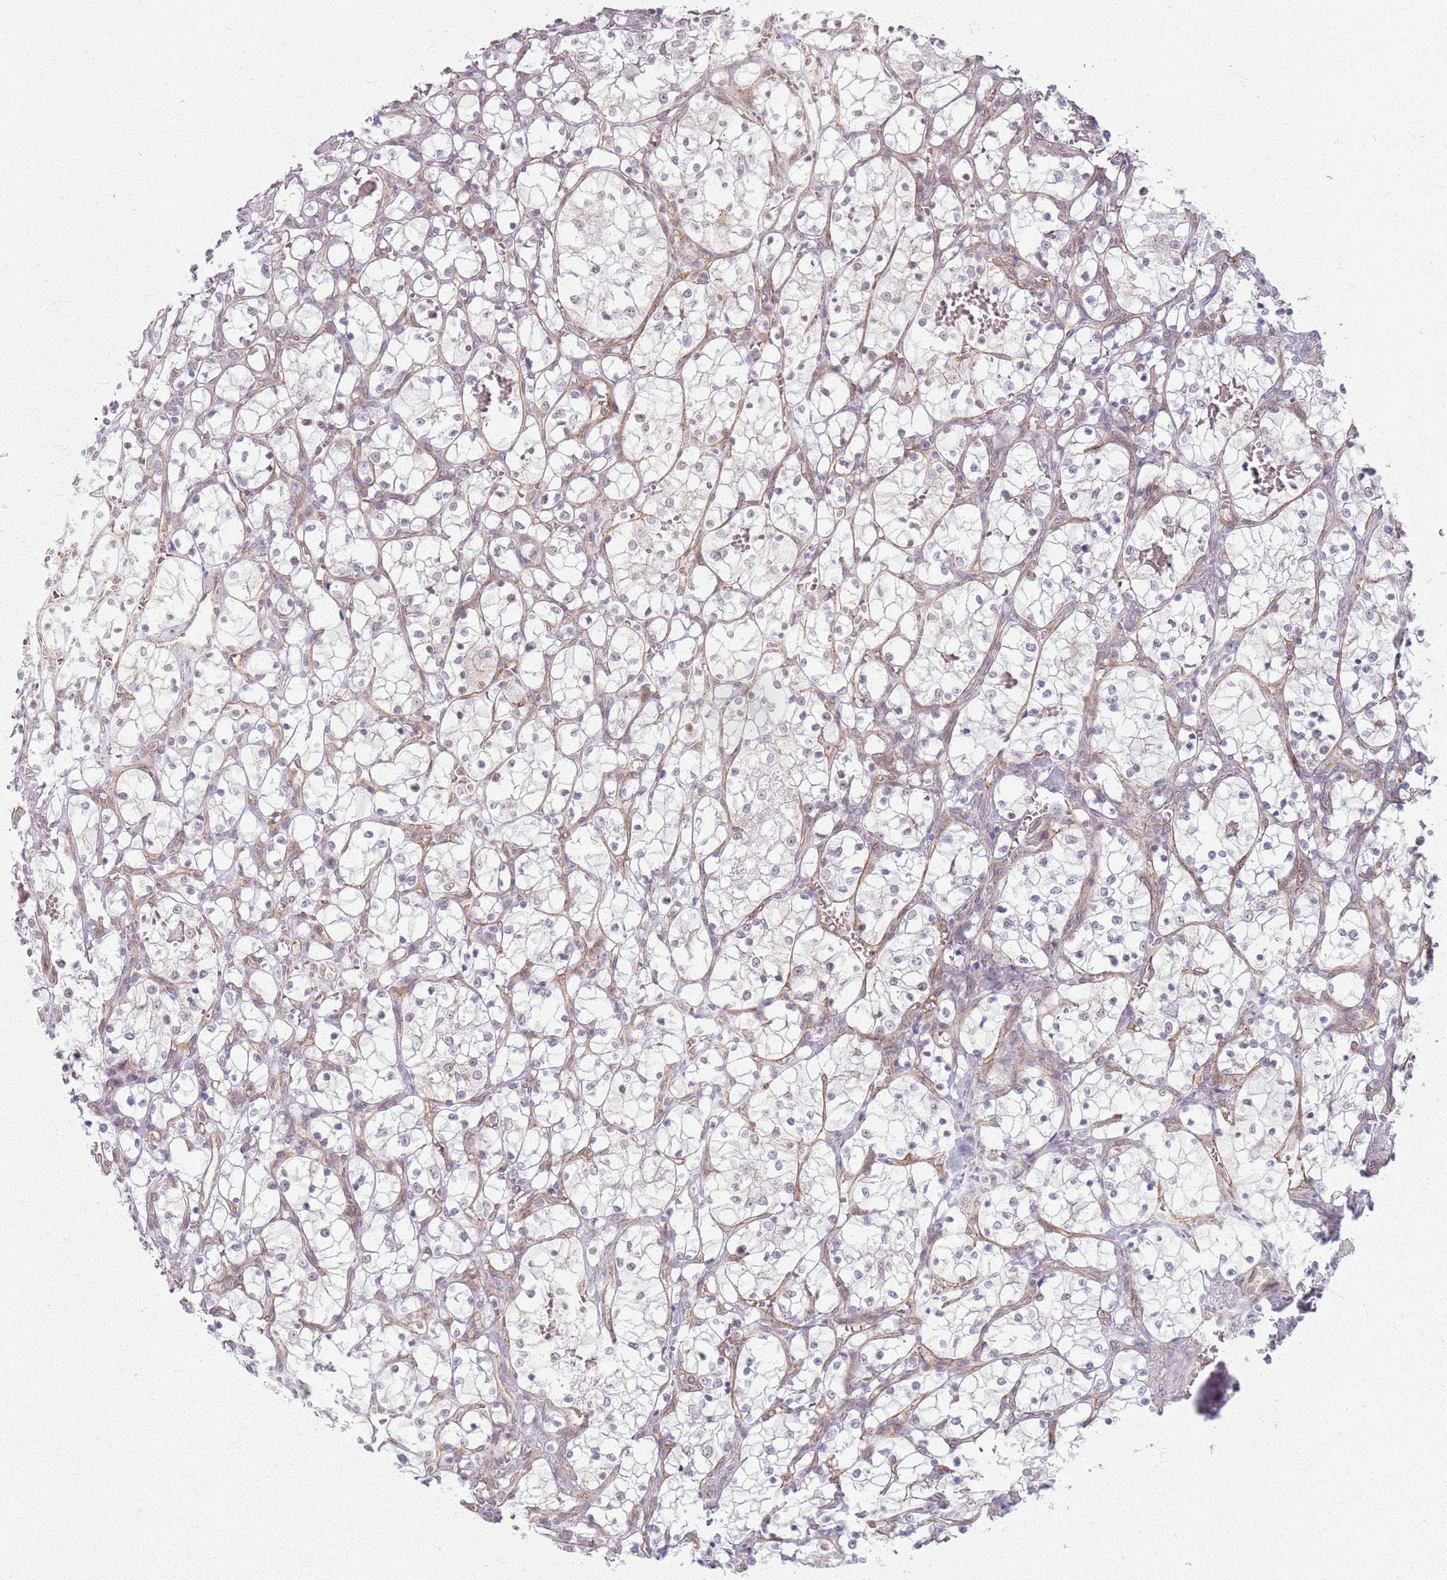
{"staining": {"intensity": "negative", "quantity": "none", "location": "none"}, "tissue": "renal cancer", "cell_type": "Tumor cells", "image_type": "cancer", "snomed": [{"axis": "morphology", "description": "Adenocarcinoma, NOS"}, {"axis": "topography", "description": "Kidney"}], "caption": "A histopathology image of human renal cancer is negative for staining in tumor cells. (DAB (3,3'-diaminobenzidine) immunohistochemistry with hematoxylin counter stain).", "gene": "KCNA5", "patient": {"sex": "female", "age": 69}}